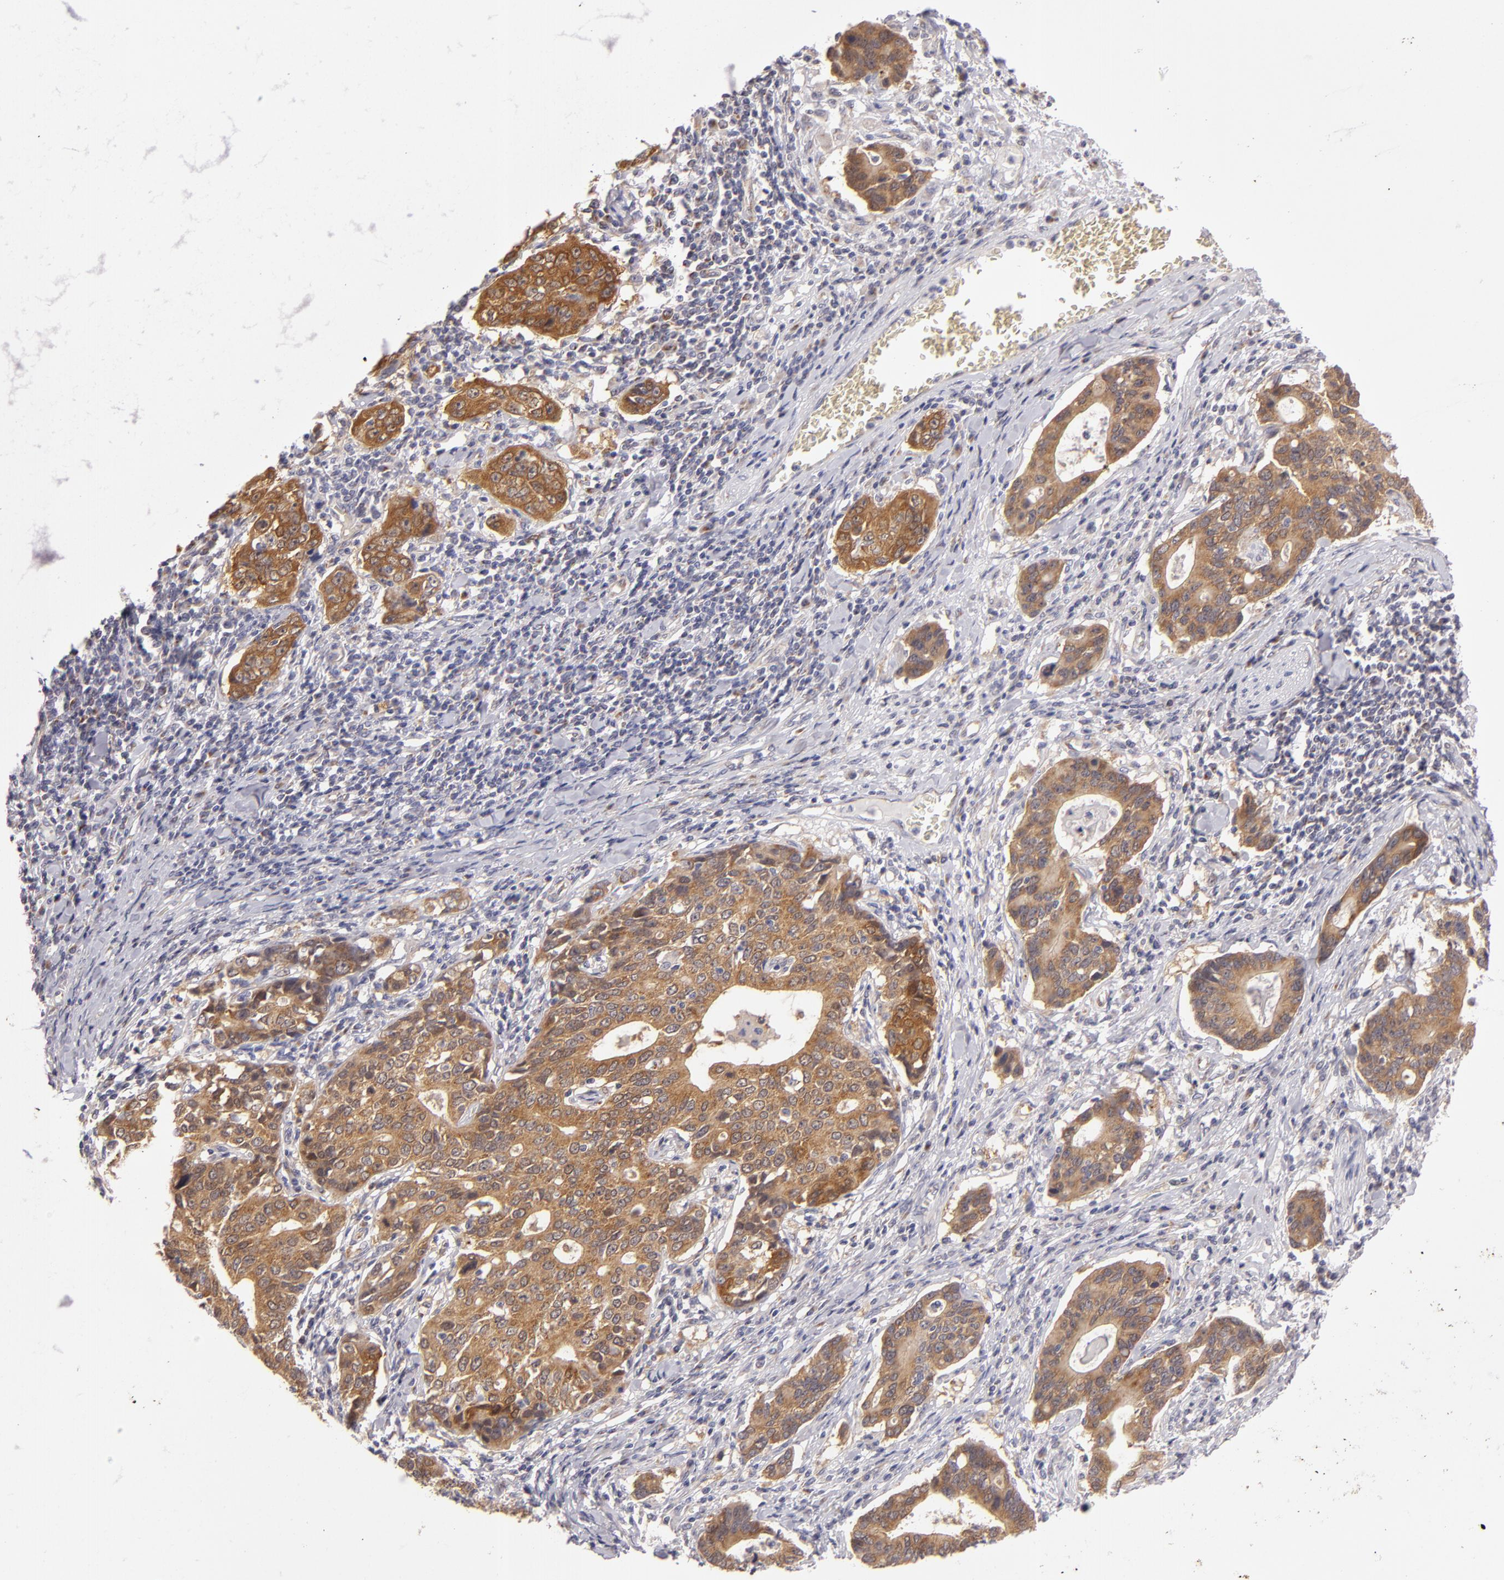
{"staining": {"intensity": "strong", "quantity": ">75%", "location": "cytoplasmic/membranous"}, "tissue": "stomach cancer", "cell_type": "Tumor cells", "image_type": "cancer", "snomed": [{"axis": "morphology", "description": "Adenocarcinoma, NOS"}, {"axis": "topography", "description": "Esophagus"}, {"axis": "topography", "description": "Stomach"}], "caption": "This photomicrograph demonstrates immunohistochemistry (IHC) staining of human adenocarcinoma (stomach), with high strong cytoplasmic/membranous positivity in about >75% of tumor cells.", "gene": "SH2D4A", "patient": {"sex": "male", "age": 74}}